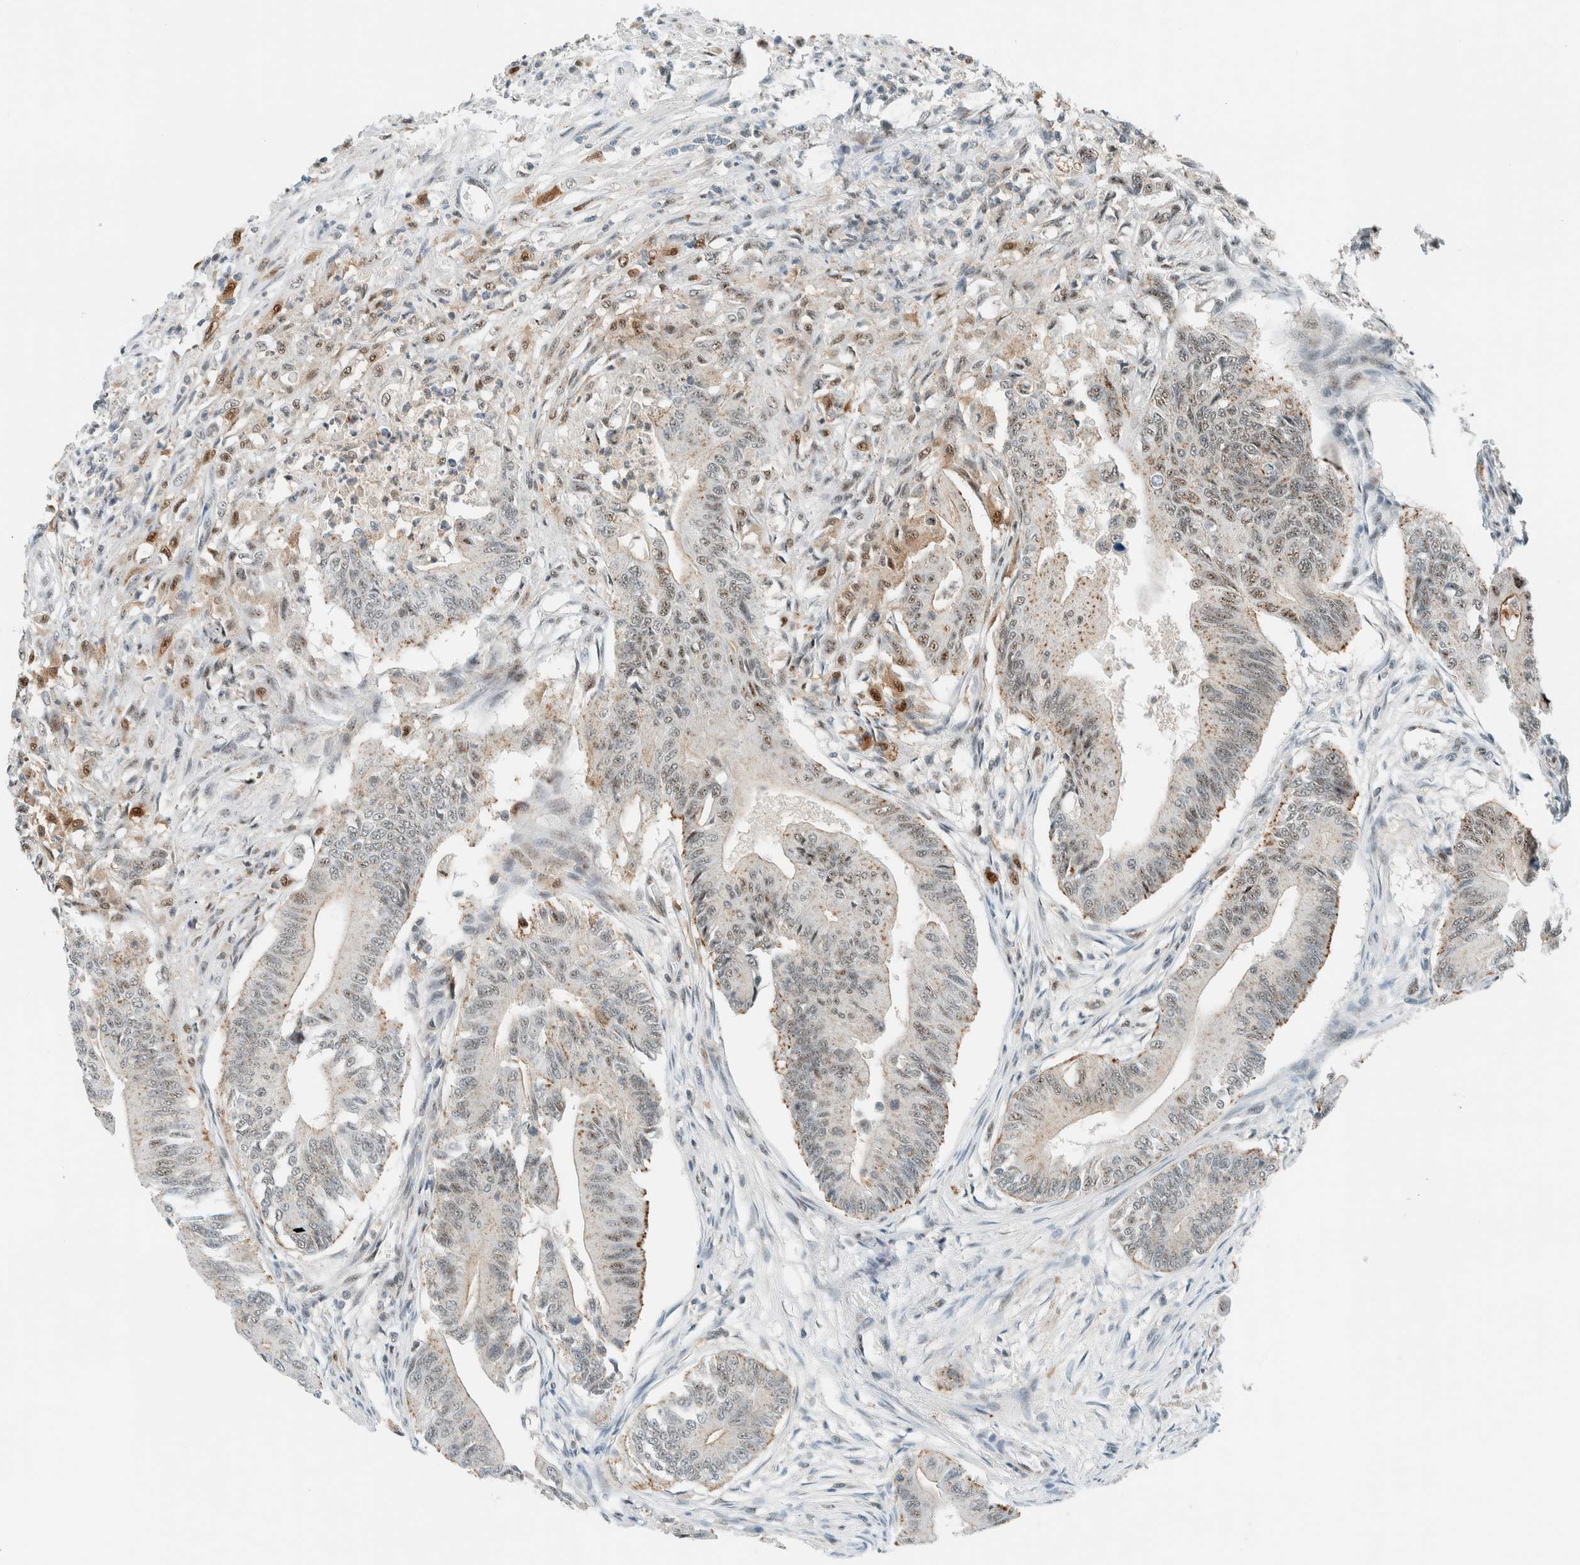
{"staining": {"intensity": "weak", "quantity": ">75%", "location": "cytoplasmic/membranous"}, "tissue": "colorectal cancer", "cell_type": "Tumor cells", "image_type": "cancer", "snomed": [{"axis": "morphology", "description": "Adenoma, NOS"}, {"axis": "morphology", "description": "Adenocarcinoma, NOS"}, {"axis": "topography", "description": "Colon"}], "caption": "This image reveals adenoma (colorectal) stained with immunohistochemistry to label a protein in brown. The cytoplasmic/membranous of tumor cells show weak positivity for the protein. Nuclei are counter-stained blue.", "gene": "CYSRT1", "patient": {"sex": "male", "age": 79}}